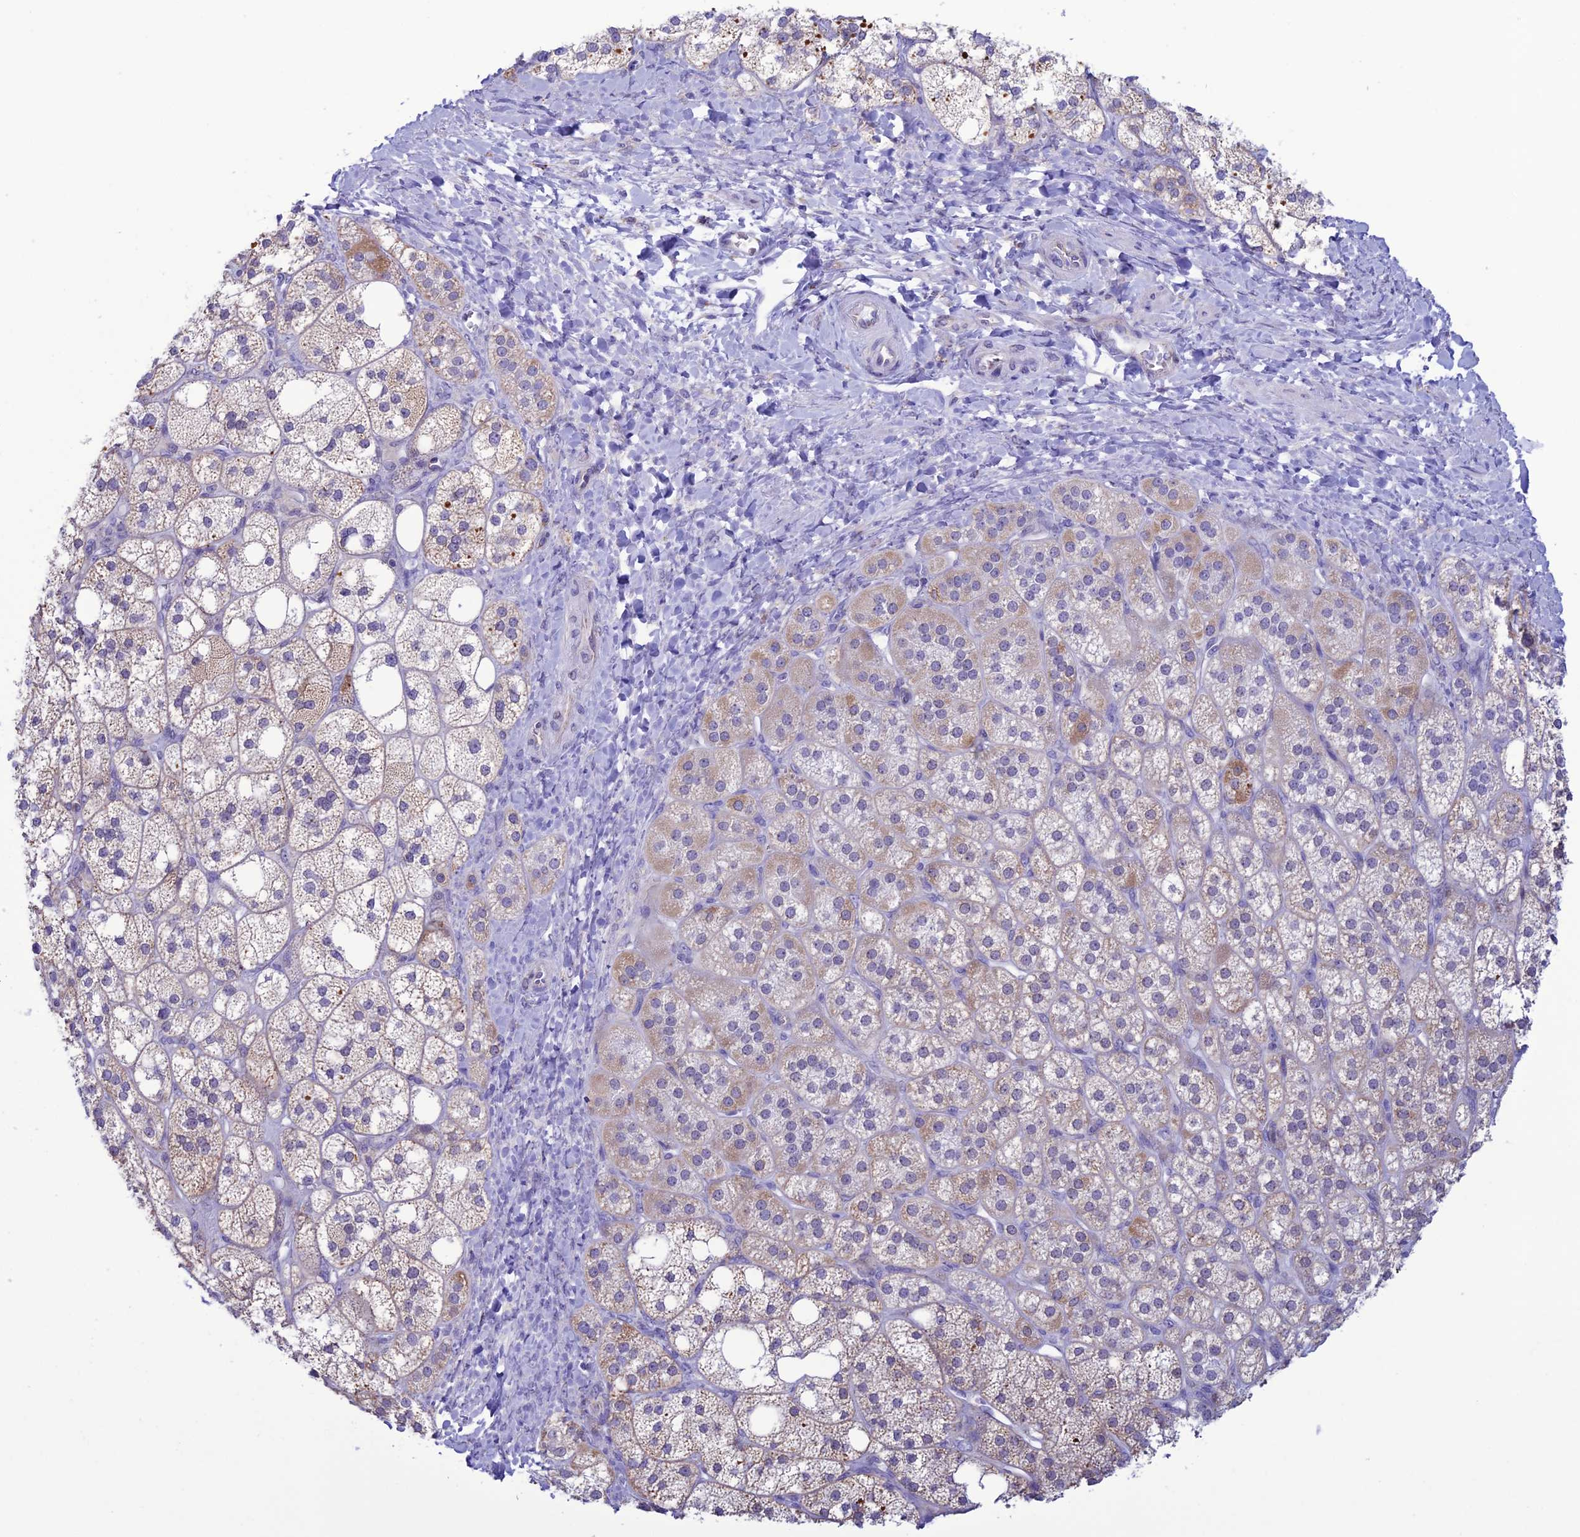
{"staining": {"intensity": "moderate", "quantity": "25%-75%", "location": "cytoplasmic/membranous"}, "tissue": "adrenal gland", "cell_type": "Glandular cells", "image_type": "normal", "snomed": [{"axis": "morphology", "description": "Normal tissue, NOS"}, {"axis": "topography", "description": "Adrenal gland"}], "caption": "Normal adrenal gland reveals moderate cytoplasmic/membranous expression in about 25%-75% of glandular cells, visualized by immunohistochemistry.", "gene": "CFAP210", "patient": {"sex": "male", "age": 61}}